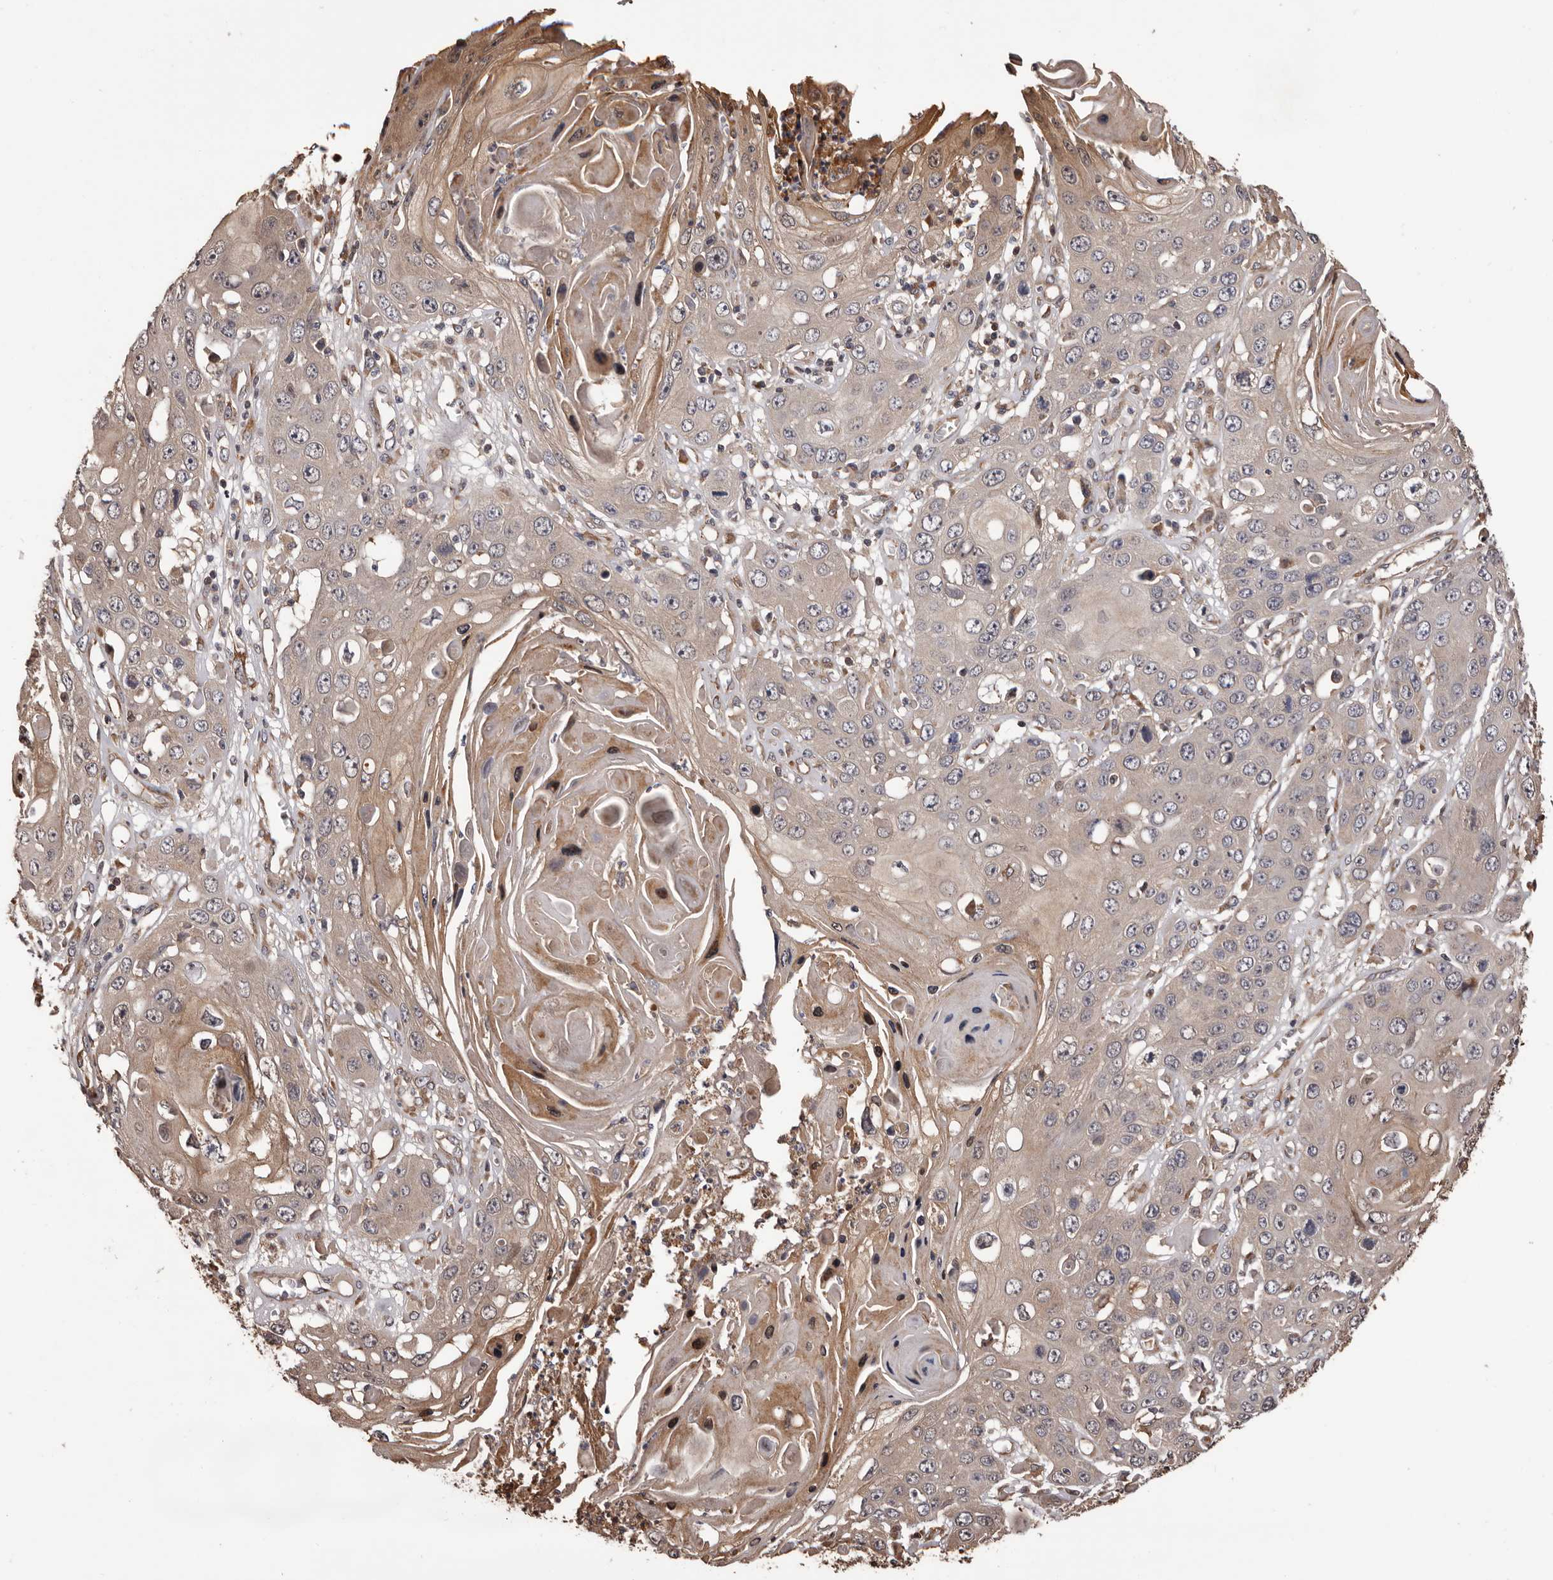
{"staining": {"intensity": "weak", "quantity": "<25%", "location": "cytoplasmic/membranous"}, "tissue": "skin cancer", "cell_type": "Tumor cells", "image_type": "cancer", "snomed": [{"axis": "morphology", "description": "Squamous cell carcinoma, NOS"}, {"axis": "topography", "description": "Skin"}], "caption": "IHC micrograph of human skin cancer stained for a protein (brown), which shows no expression in tumor cells. The staining was performed using DAB (3,3'-diaminobenzidine) to visualize the protein expression in brown, while the nuclei were stained in blue with hematoxylin (Magnification: 20x).", "gene": "ADAMTS2", "patient": {"sex": "male", "age": 55}}